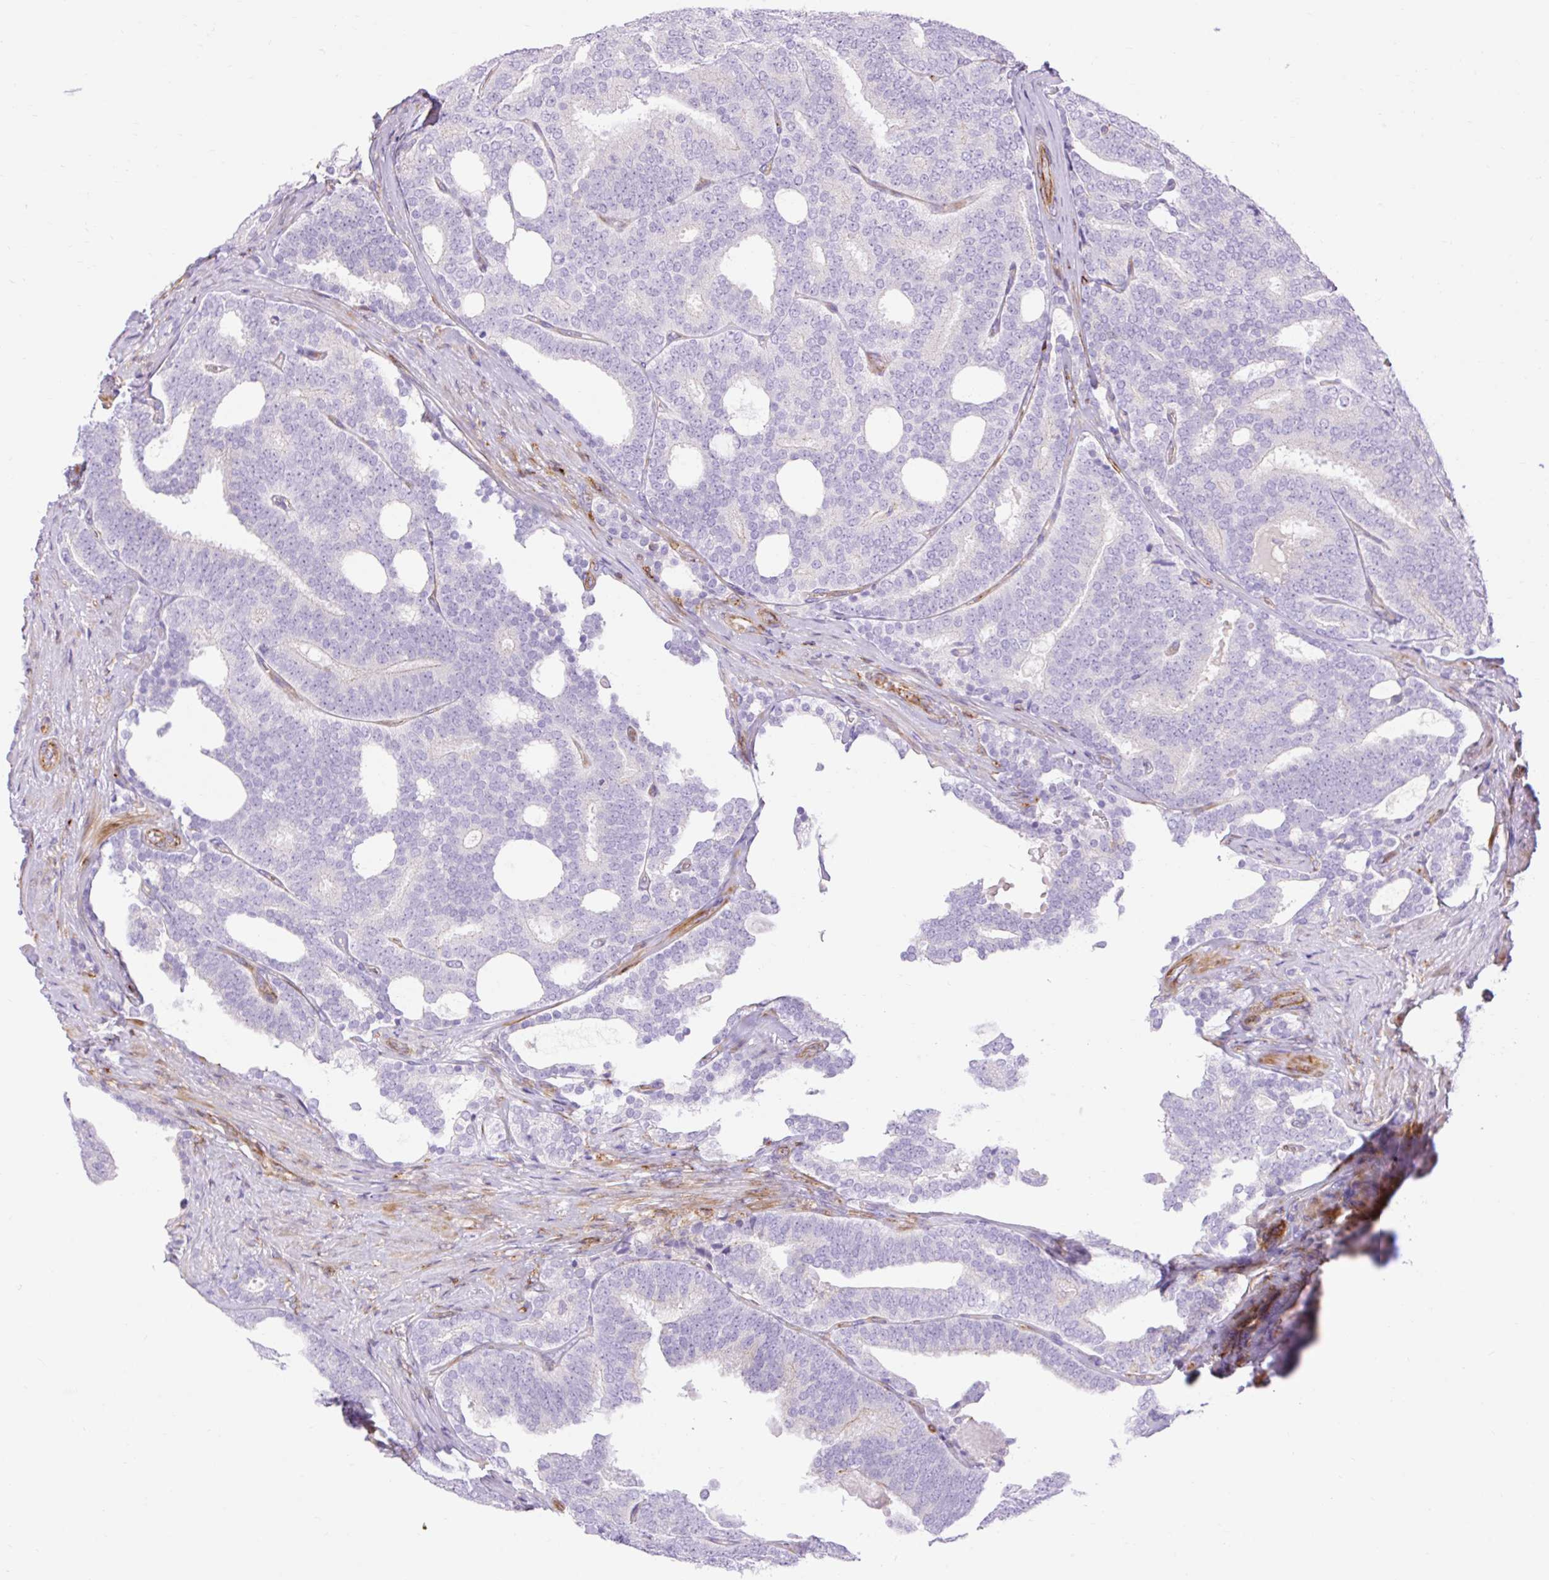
{"staining": {"intensity": "negative", "quantity": "none", "location": "none"}, "tissue": "prostate cancer", "cell_type": "Tumor cells", "image_type": "cancer", "snomed": [{"axis": "morphology", "description": "Adenocarcinoma, High grade"}, {"axis": "topography", "description": "Prostate"}], "caption": "Prostate cancer stained for a protein using immunohistochemistry (IHC) demonstrates no staining tumor cells.", "gene": "CORO7-PAM16", "patient": {"sex": "male", "age": 65}}